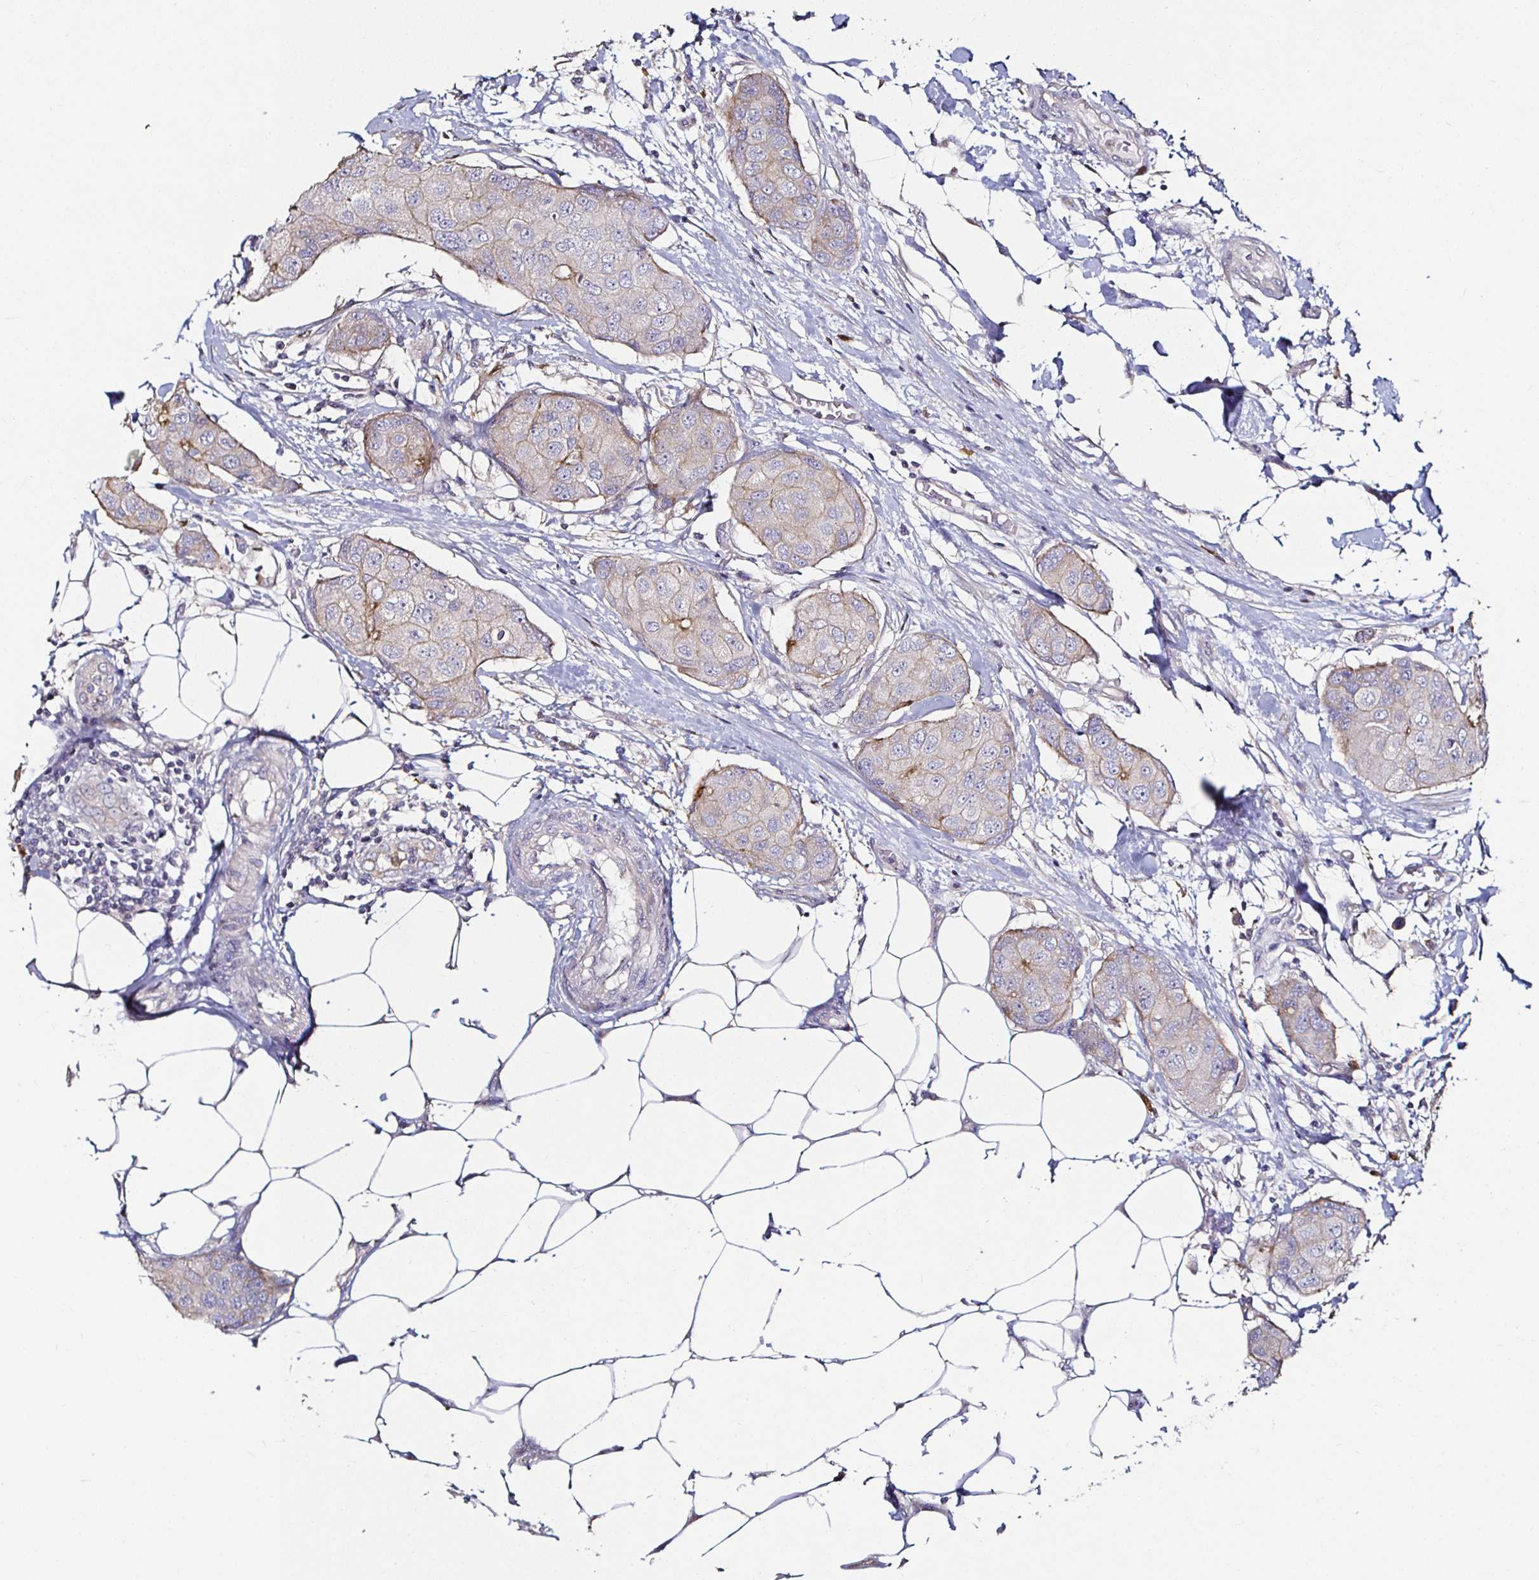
{"staining": {"intensity": "weak", "quantity": "<25%", "location": "cytoplasmic/membranous"}, "tissue": "breast cancer", "cell_type": "Tumor cells", "image_type": "cancer", "snomed": [{"axis": "morphology", "description": "Duct carcinoma"}, {"axis": "topography", "description": "Breast"}, {"axis": "topography", "description": "Lymph node"}], "caption": "Protein analysis of breast cancer shows no significant staining in tumor cells.", "gene": "TLR4", "patient": {"sex": "female", "age": 80}}